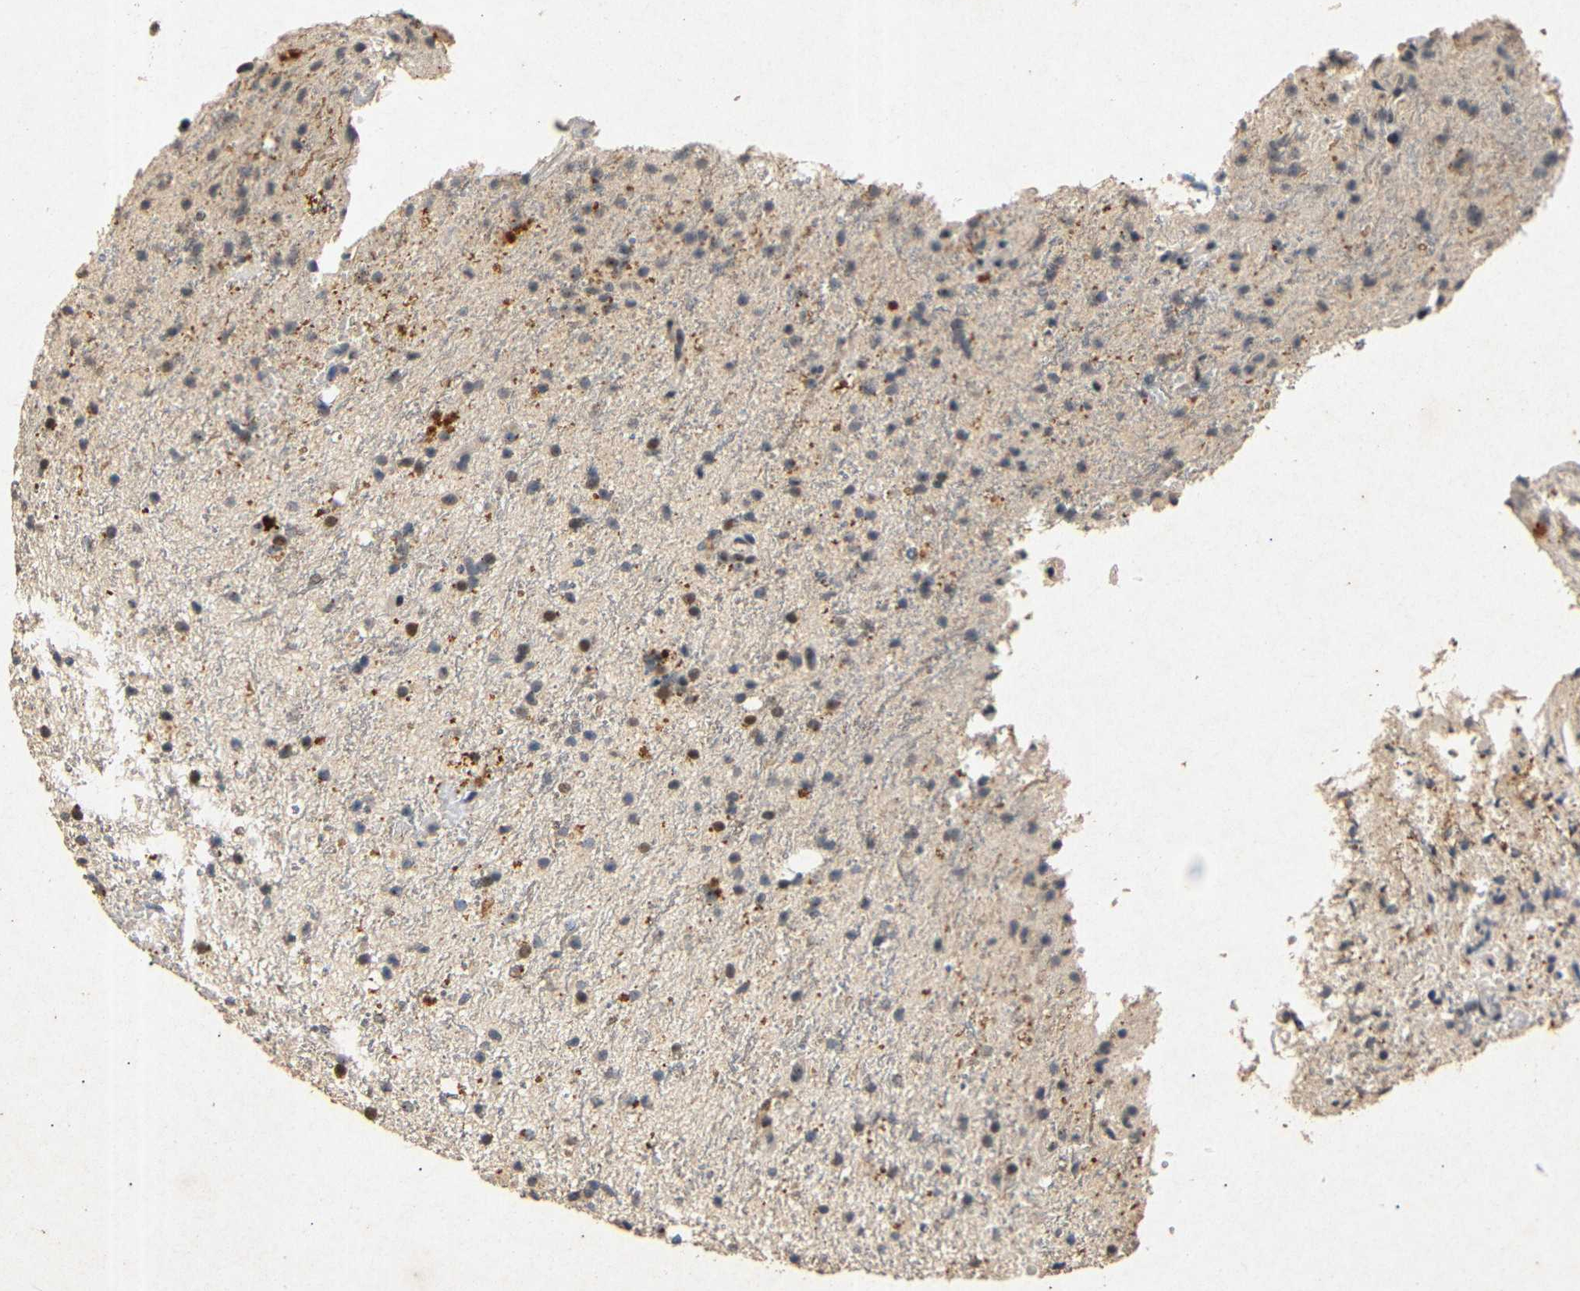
{"staining": {"intensity": "moderate", "quantity": "25%-75%", "location": "nuclear"}, "tissue": "glioma", "cell_type": "Tumor cells", "image_type": "cancer", "snomed": [{"axis": "morphology", "description": "Glioma, malignant, High grade"}, {"axis": "topography", "description": "Brain"}], "caption": "A high-resolution histopathology image shows immunohistochemistry staining of high-grade glioma (malignant), which shows moderate nuclear expression in approximately 25%-75% of tumor cells.", "gene": "PARN", "patient": {"sex": "male", "age": 47}}